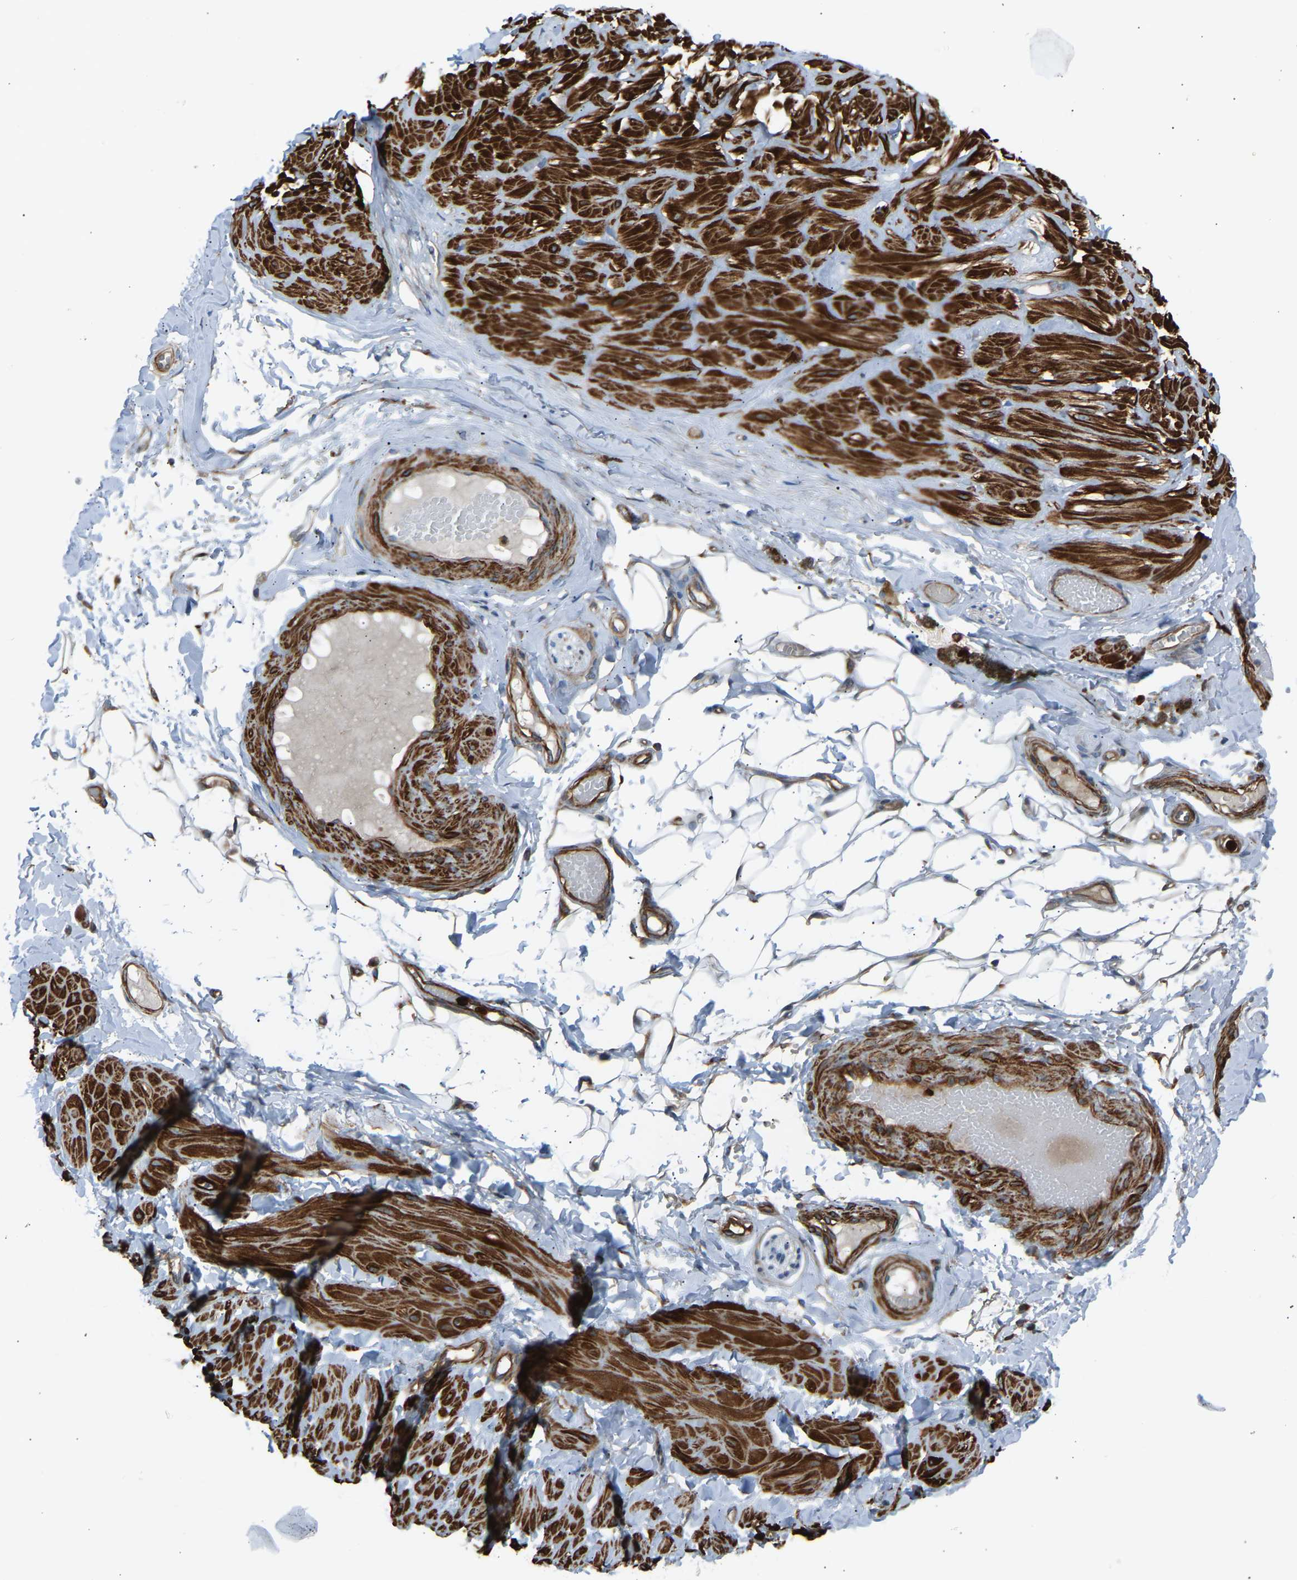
{"staining": {"intensity": "negative", "quantity": "none", "location": "none"}, "tissue": "adipose tissue", "cell_type": "Adipocytes", "image_type": "normal", "snomed": [{"axis": "morphology", "description": "Normal tissue, NOS"}, {"axis": "topography", "description": "Adipose tissue"}, {"axis": "topography", "description": "Vascular tissue"}, {"axis": "topography", "description": "Peripheral nerve tissue"}], "caption": "DAB (3,3'-diaminobenzidine) immunohistochemical staining of unremarkable human adipose tissue demonstrates no significant expression in adipocytes. (Brightfield microscopy of DAB IHC at high magnification).", "gene": "VPS41", "patient": {"sex": "male", "age": 25}}